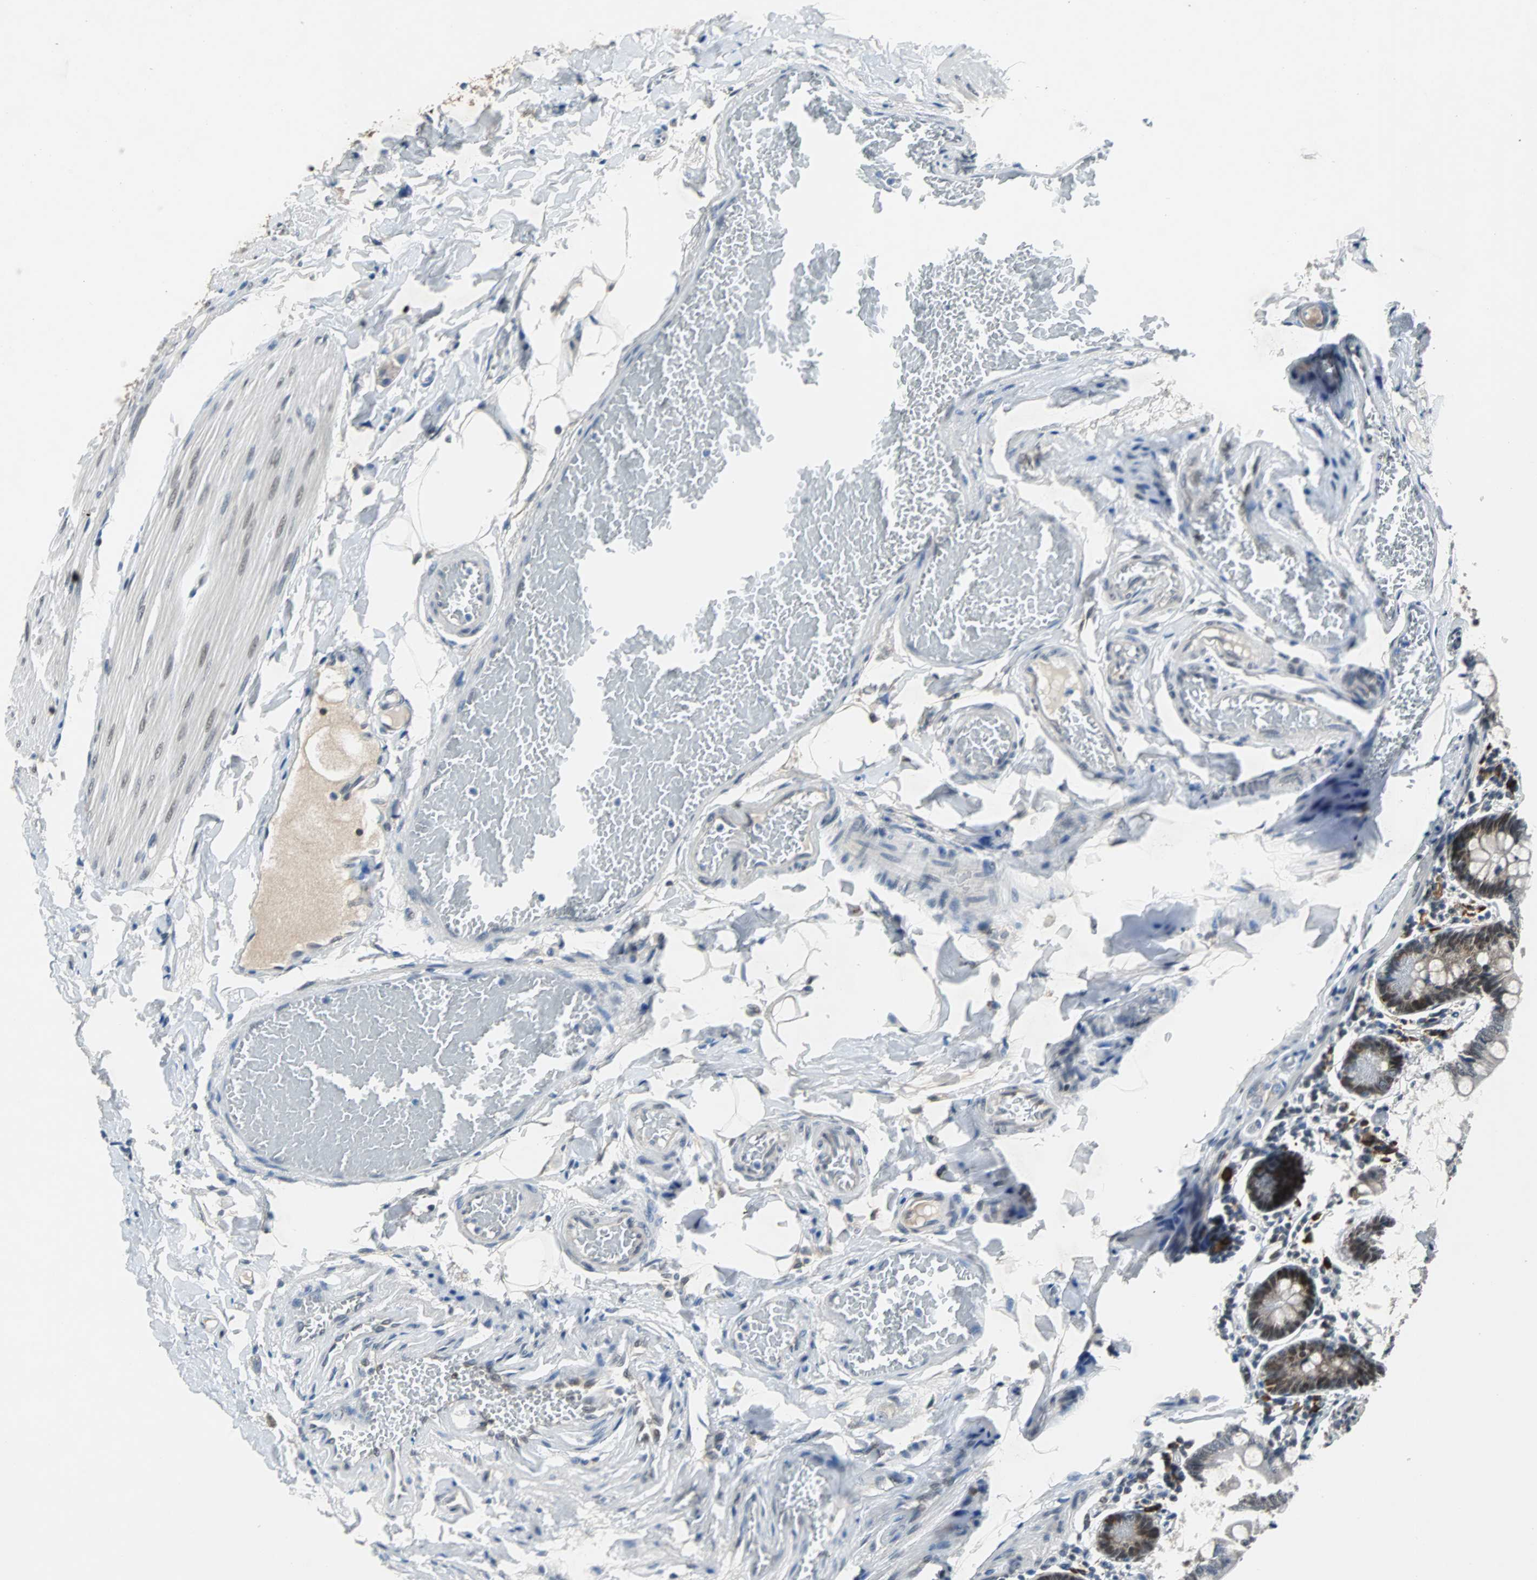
{"staining": {"intensity": "moderate", "quantity": ">75%", "location": "nuclear"}, "tissue": "small intestine", "cell_type": "Glandular cells", "image_type": "normal", "snomed": [{"axis": "morphology", "description": "Normal tissue, NOS"}, {"axis": "topography", "description": "Small intestine"}], "caption": "A medium amount of moderate nuclear positivity is appreciated in approximately >75% of glandular cells in benign small intestine.", "gene": "USP28", "patient": {"sex": "male", "age": 41}}